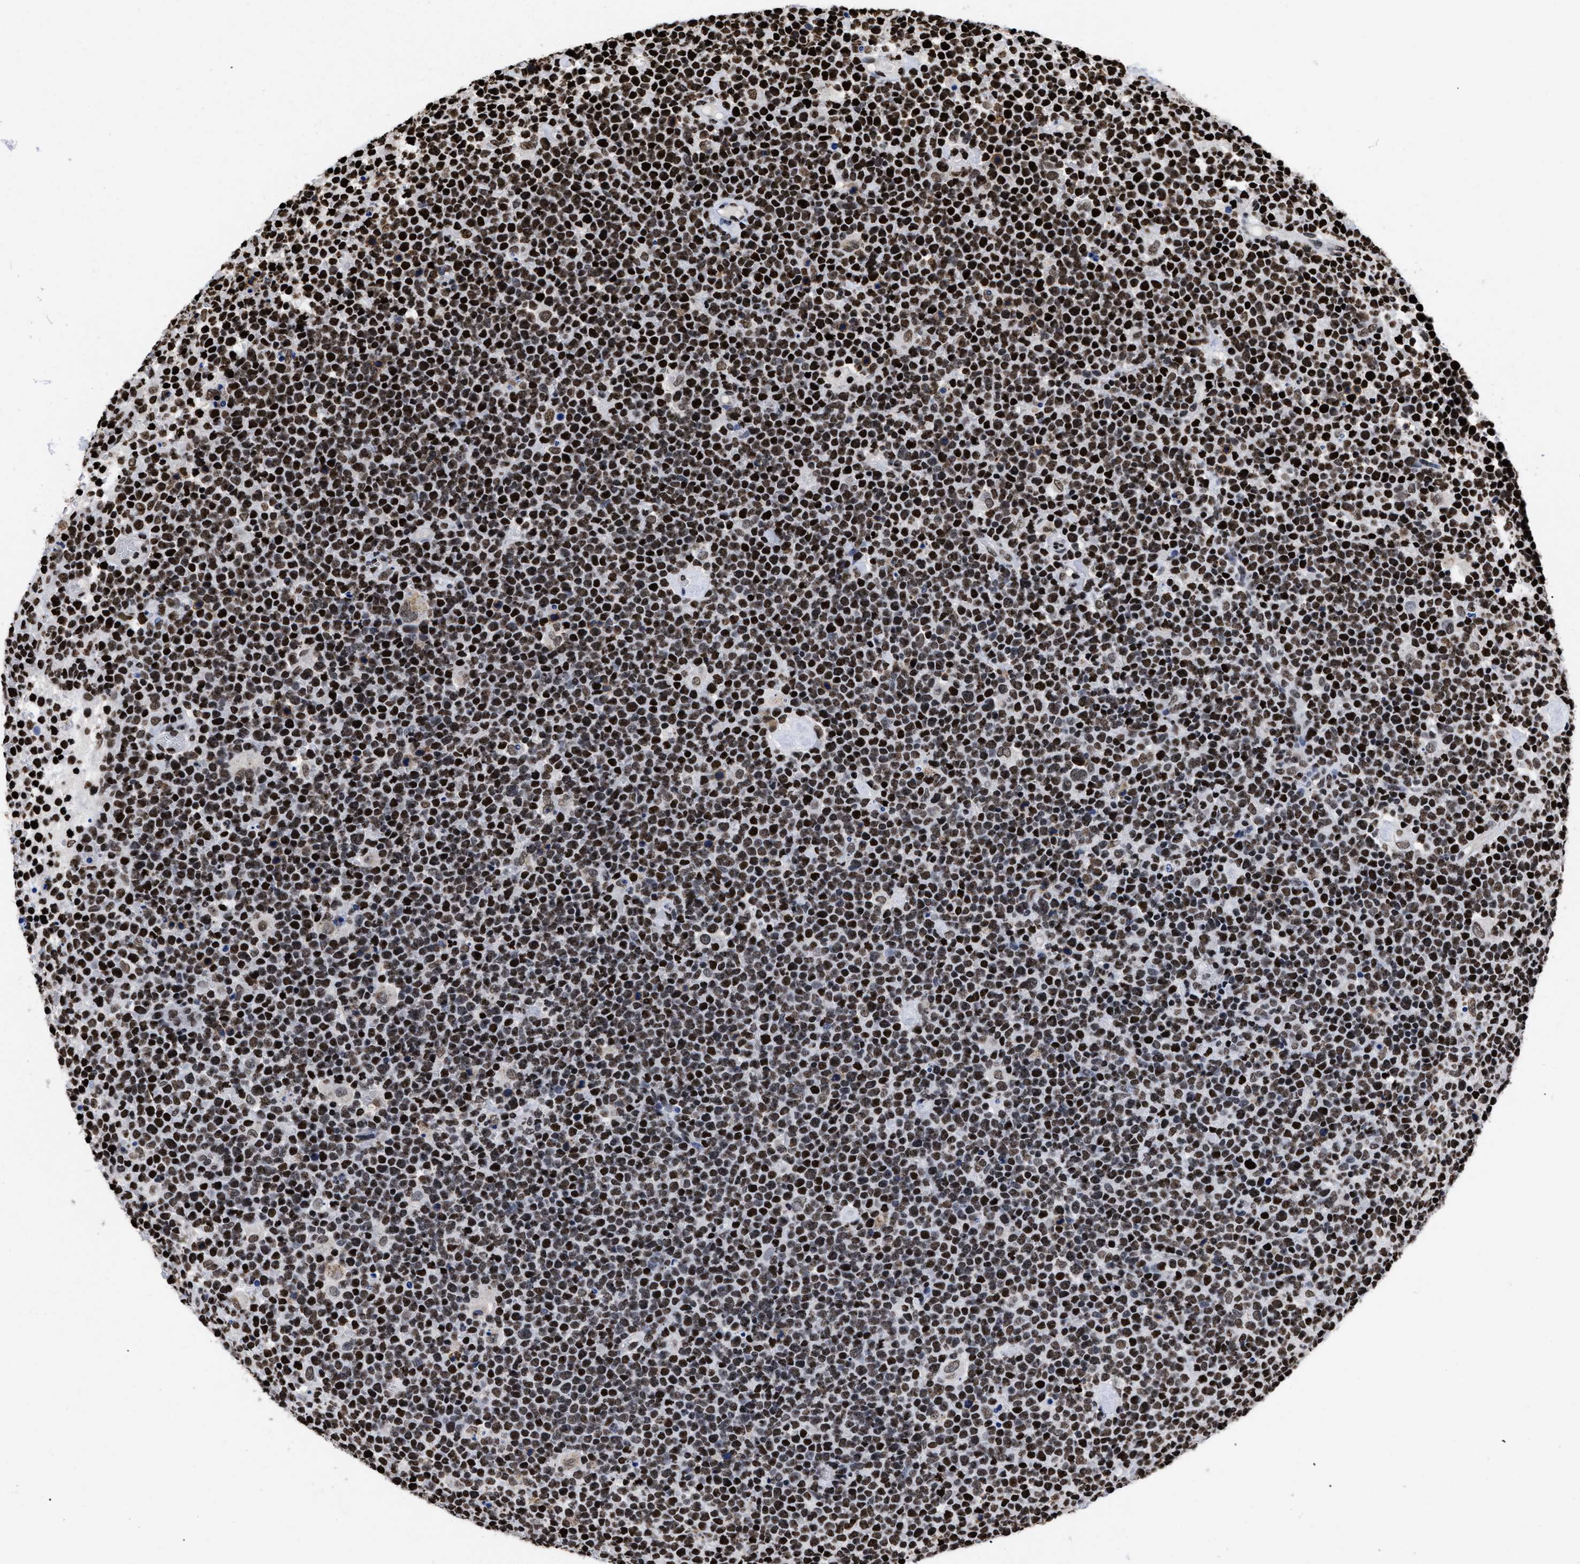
{"staining": {"intensity": "strong", "quantity": ">75%", "location": "nuclear"}, "tissue": "lymphoma", "cell_type": "Tumor cells", "image_type": "cancer", "snomed": [{"axis": "morphology", "description": "Malignant lymphoma, non-Hodgkin's type, High grade"}, {"axis": "topography", "description": "Lymph node"}], "caption": "Lymphoma stained for a protein (brown) exhibits strong nuclear positive positivity in approximately >75% of tumor cells.", "gene": "CALHM3", "patient": {"sex": "male", "age": 61}}